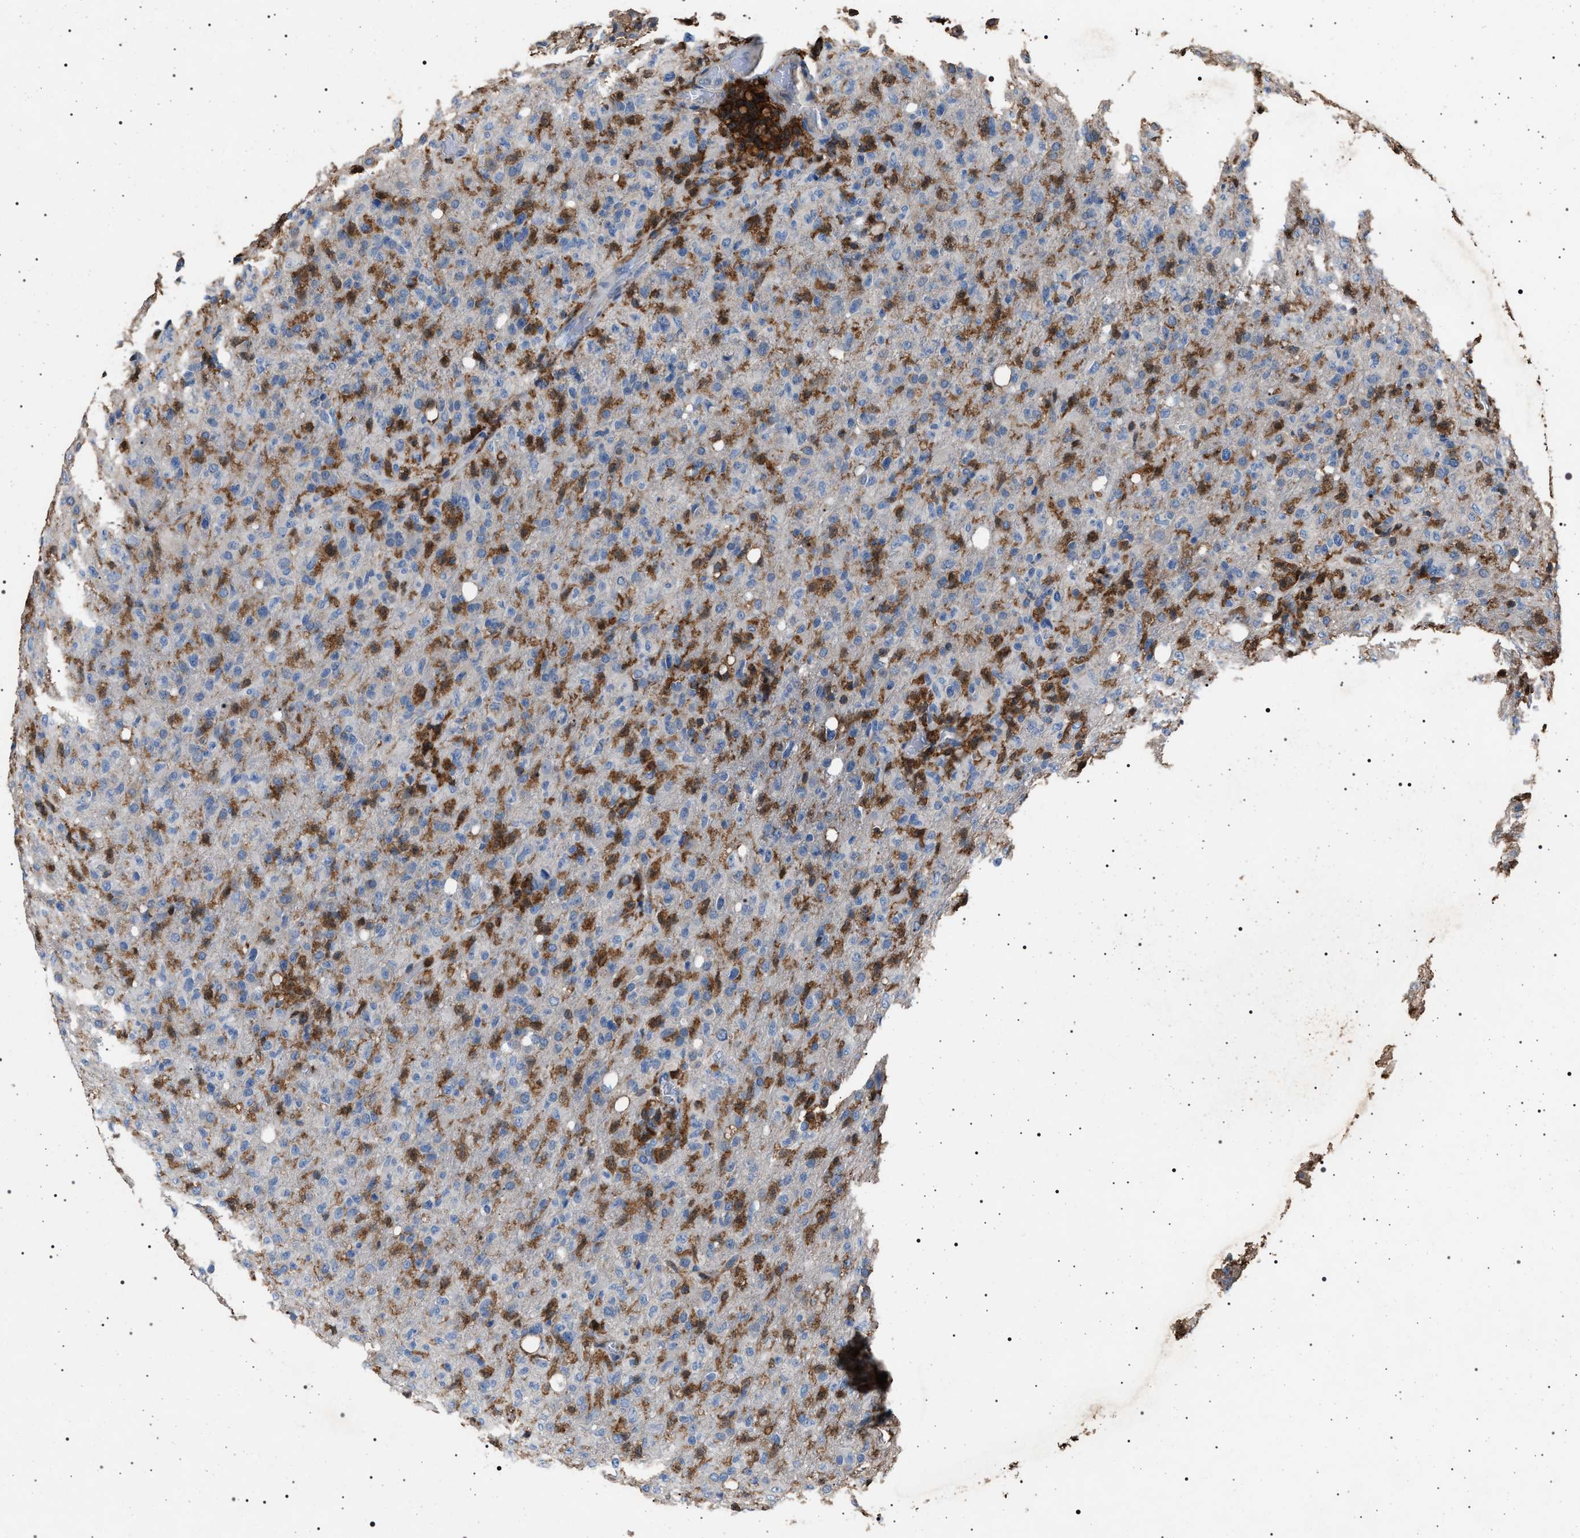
{"staining": {"intensity": "moderate", "quantity": "25%-75%", "location": "cytoplasmic/membranous"}, "tissue": "glioma", "cell_type": "Tumor cells", "image_type": "cancer", "snomed": [{"axis": "morphology", "description": "Glioma, malignant, High grade"}, {"axis": "topography", "description": "Brain"}], "caption": "The photomicrograph exhibits immunohistochemical staining of glioma. There is moderate cytoplasmic/membranous positivity is appreciated in approximately 25%-75% of tumor cells. (brown staining indicates protein expression, while blue staining denotes nuclei).", "gene": "SMAP2", "patient": {"sex": "female", "age": 57}}